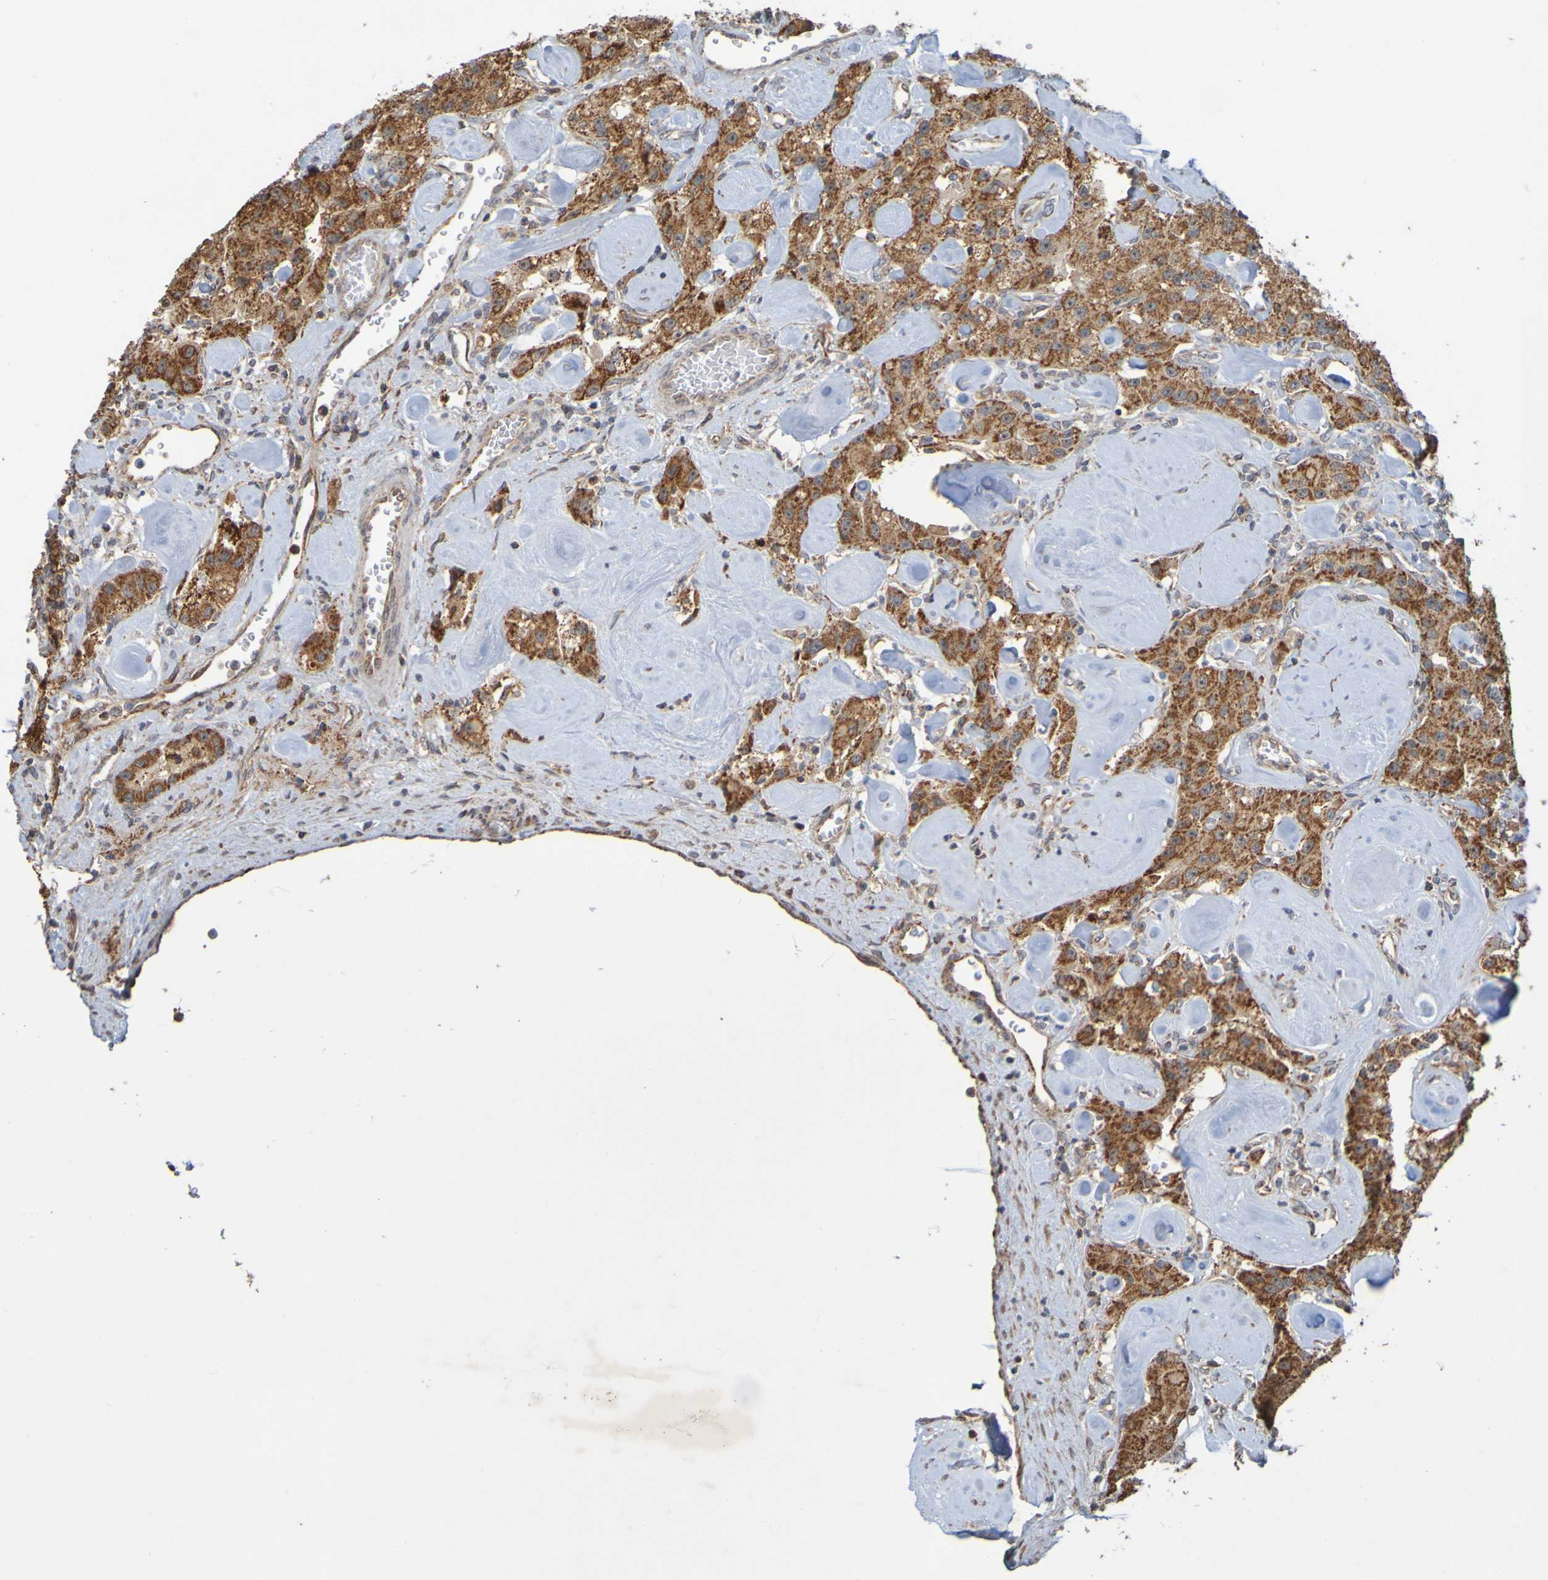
{"staining": {"intensity": "strong", "quantity": ">75%", "location": "cytoplasmic/membranous"}, "tissue": "carcinoid", "cell_type": "Tumor cells", "image_type": "cancer", "snomed": [{"axis": "morphology", "description": "Carcinoid, malignant, NOS"}, {"axis": "topography", "description": "Pancreas"}], "caption": "Immunohistochemistry (IHC) photomicrograph of neoplastic tissue: human carcinoid (malignant) stained using immunohistochemistry reveals high levels of strong protein expression localized specifically in the cytoplasmic/membranous of tumor cells, appearing as a cytoplasmic/membranous brown color.", "gene": "TMBIM1", "patient": {"sex": "male", "age": 41}}